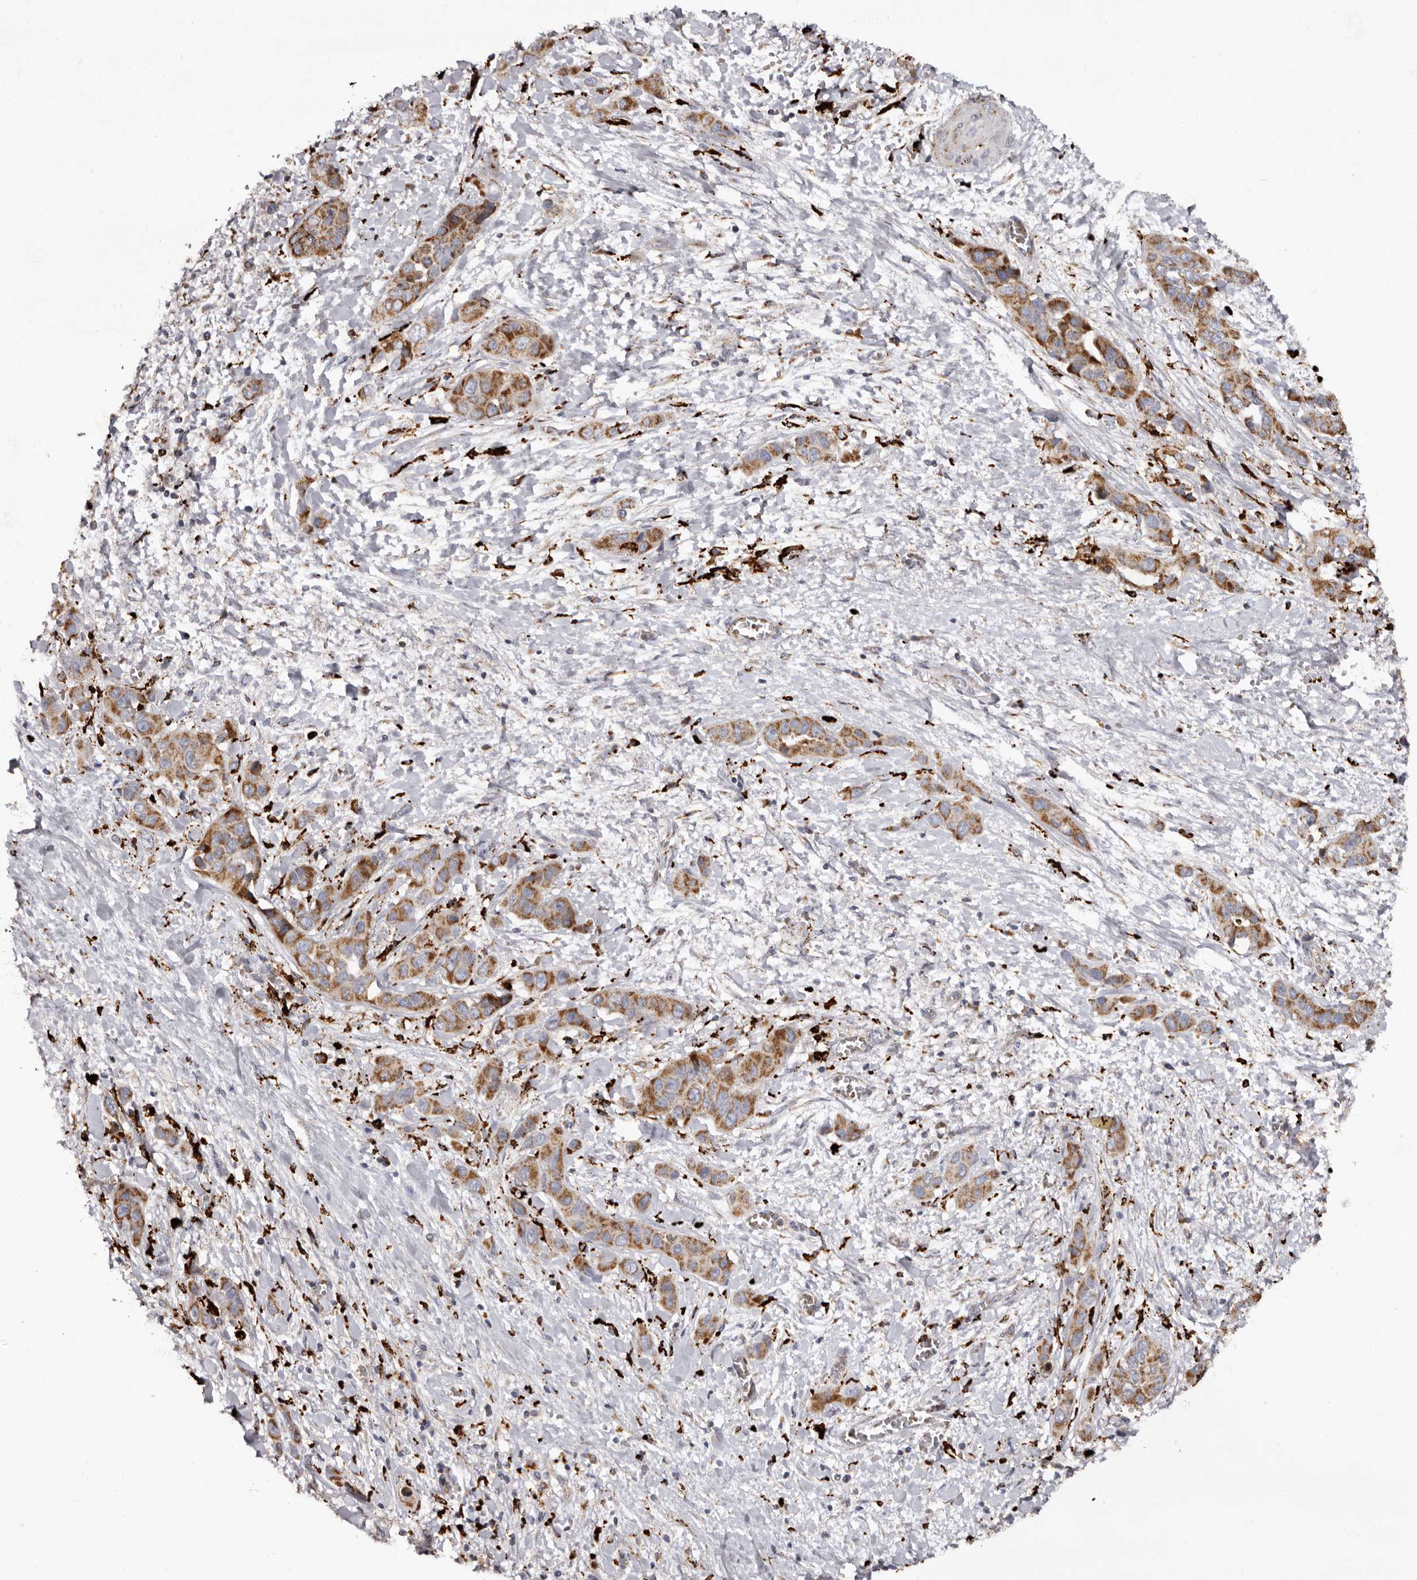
{"staining": {"intensity": "moderate", "quantity": ">75%", "location": "cytoplasmic/membranous"}, "tissue": "liver cancer", "cell_type": "Tumor cells", "image_type": "cancer", "snomed": [{"axis": "morphology", "description": "Cholangiocarcinoma"}, {"axis": "topography", "description": "Liver"}], "caption": "Liver cancer (cholangiocarcinoma) stained for a protein exhibits moderate cytoplasmic/membranous positivity in tumor cells.", "gene": "MECR", "patient": {"sex": "female", "age": 52}}